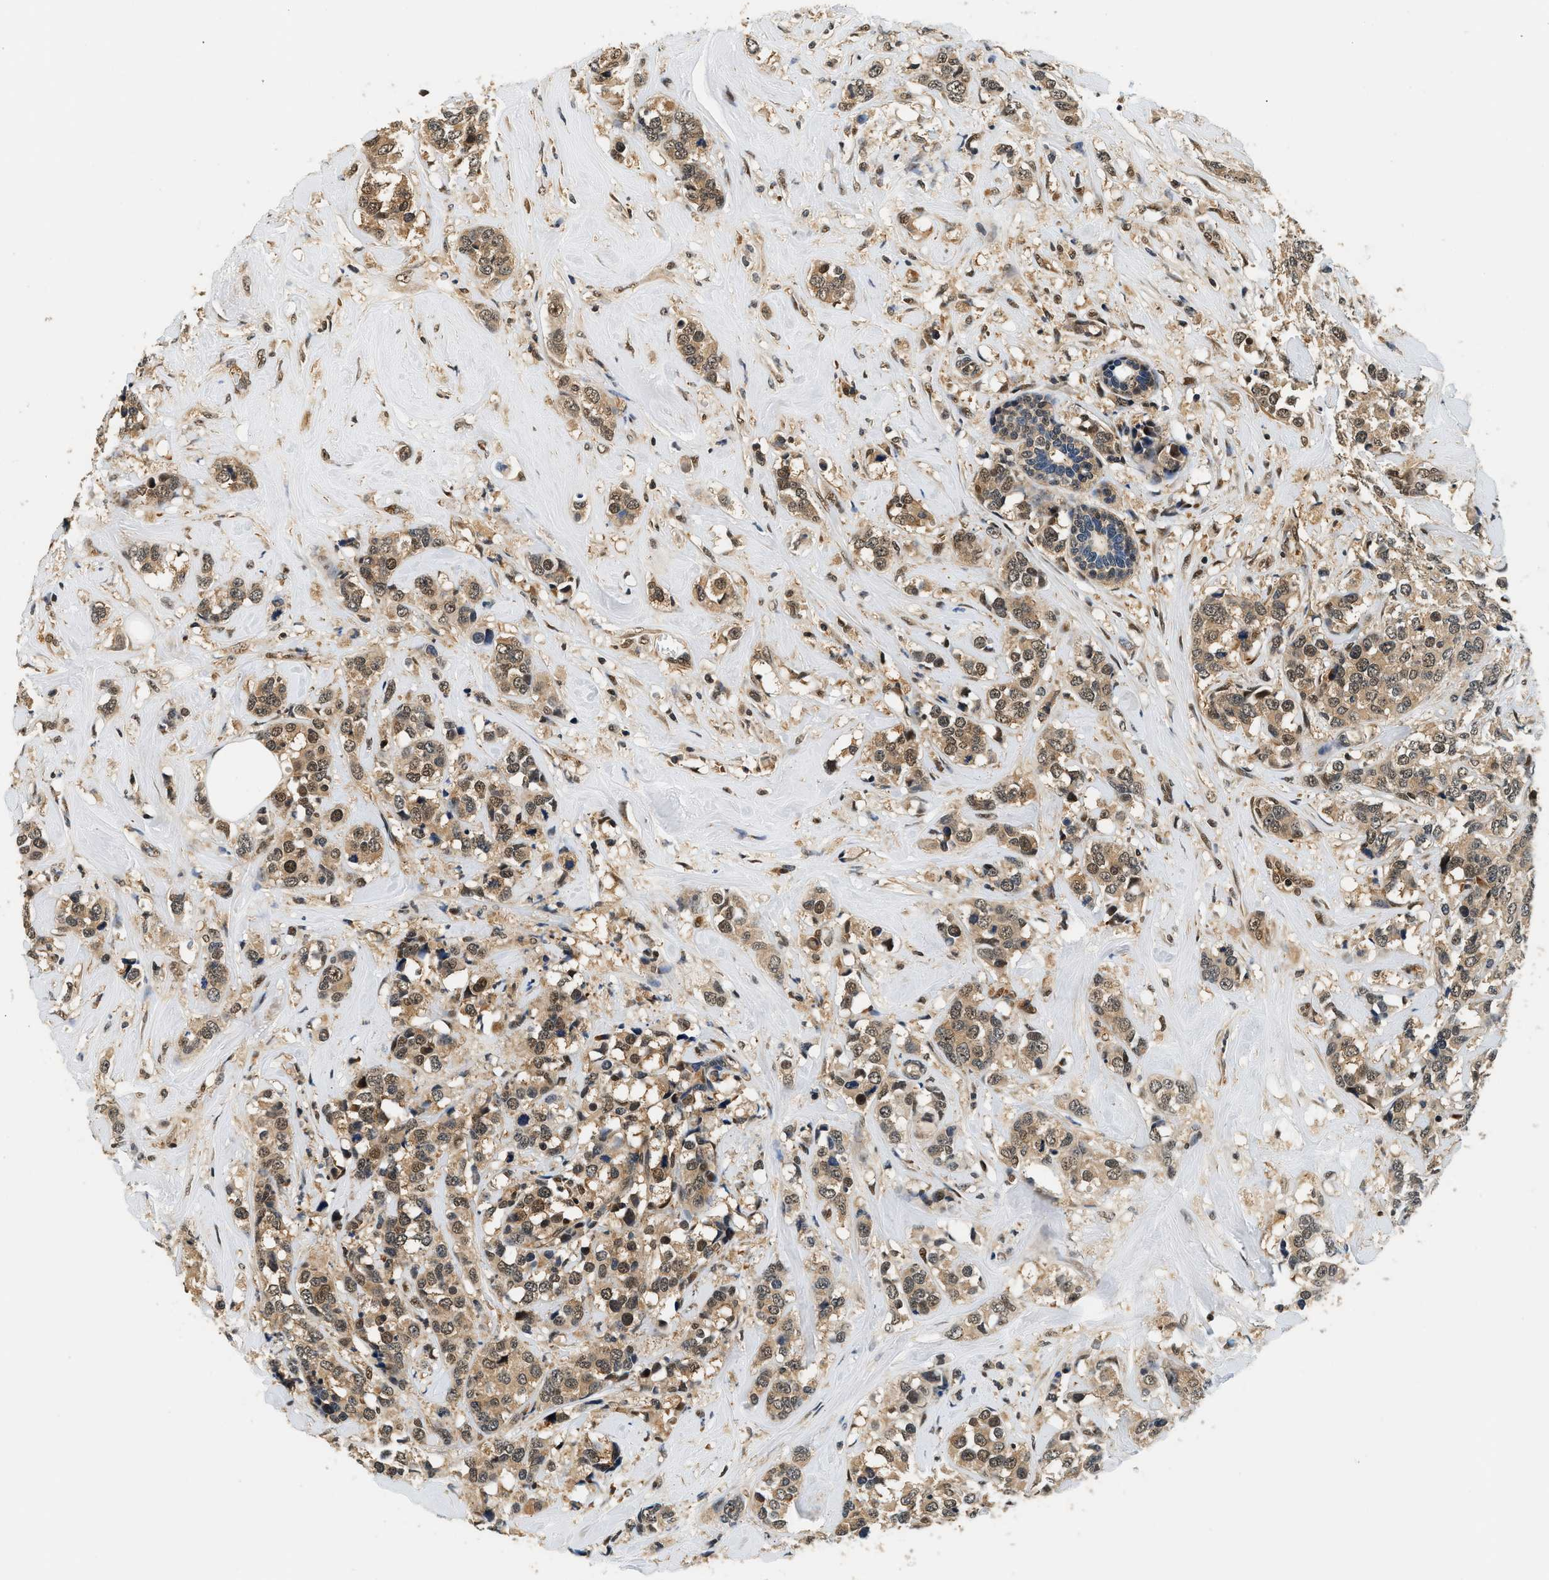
{"staining": {"intensity": "moderate", "quantity": ">75%", "location": "cytoplasmic/membranous,nuclear"}, "tissue": "breast cancer", "cell_type": "Tumor cells", "image_type": "cancer", "snomed": [{"axis": "morphology", "description": "Lobular carcinoma"}, {"axis": "topography", "description": "Breast"}], "caption": "This is an image of IHC staining of breast cancer (lobular carcinoma), which shows moderate expression in the cytoplasmic/membranous and nuclear of tumor cells.", "gene": "PSMD3", "patient": {"sex": "female", "age": 59}}